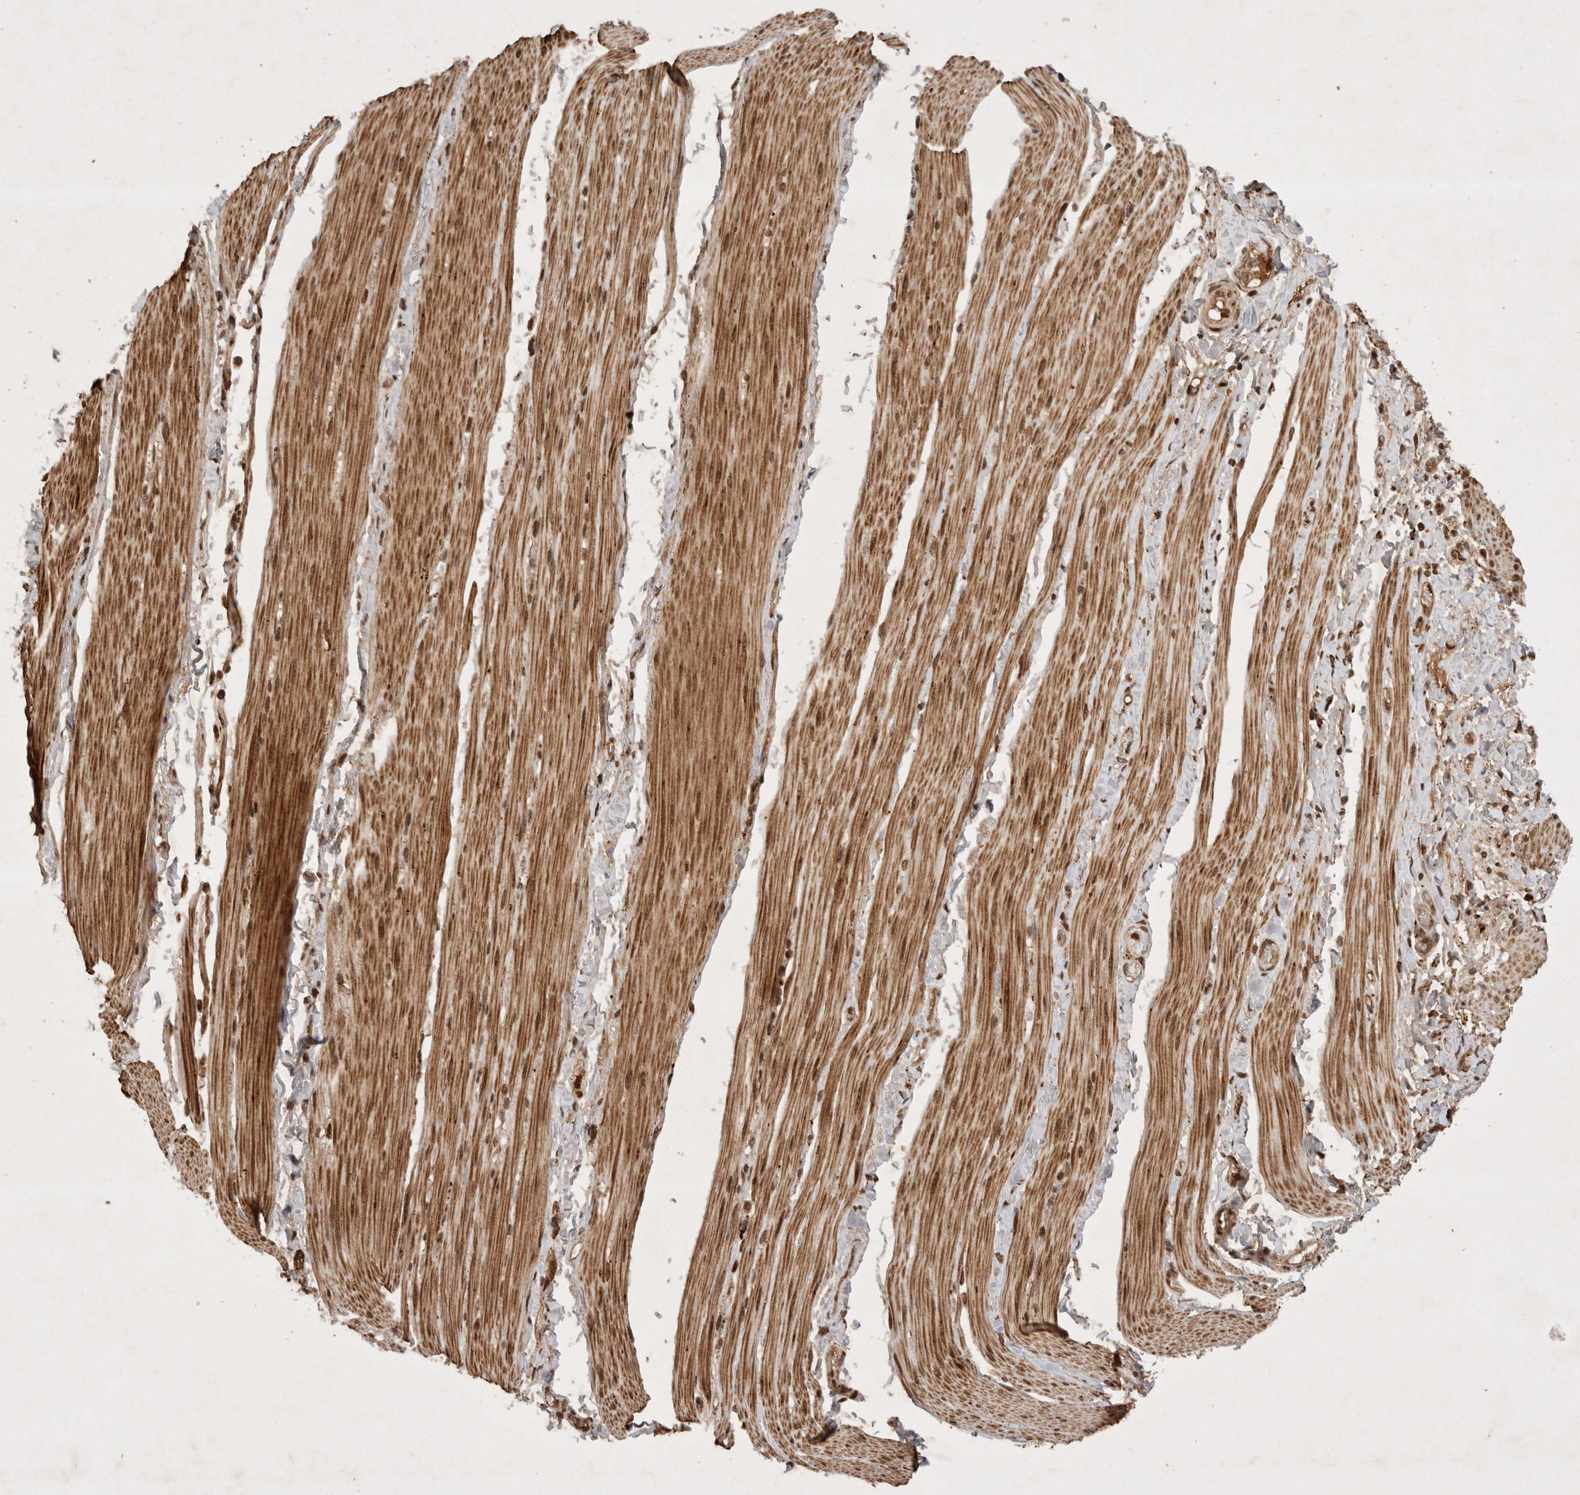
{"staining": {"intensity": "moderate", "quantity": "25%-75%", "location": "cytoplasmic/membranous"}, "tissue": "smooth muscle", "cell_type": "Smooth muscle cells", "image_type": "normal", "snomed": [{"axis": "morphology", "description": "Normal tissue, NOS"}, {"axis": "topography", "description": "Smooth muscle"}, {"axis": "topography", "description": "Small intestine"}], "caption": "Immunohistochemistry (IHC) (DAB) staining of unremarkable human smooth muscle reveals moderate cytoplasmic/membranous protein positivity in approximately 25%-75% of smooth muscle cells. Using DAB (3,3'-diaminobenzidine) (brown) and hematoxylin (blue) stains, captured at high magnification using brightfield microscopy.", "gene": "FAM221A", "patient": {"sex": "female", "age": 84}}